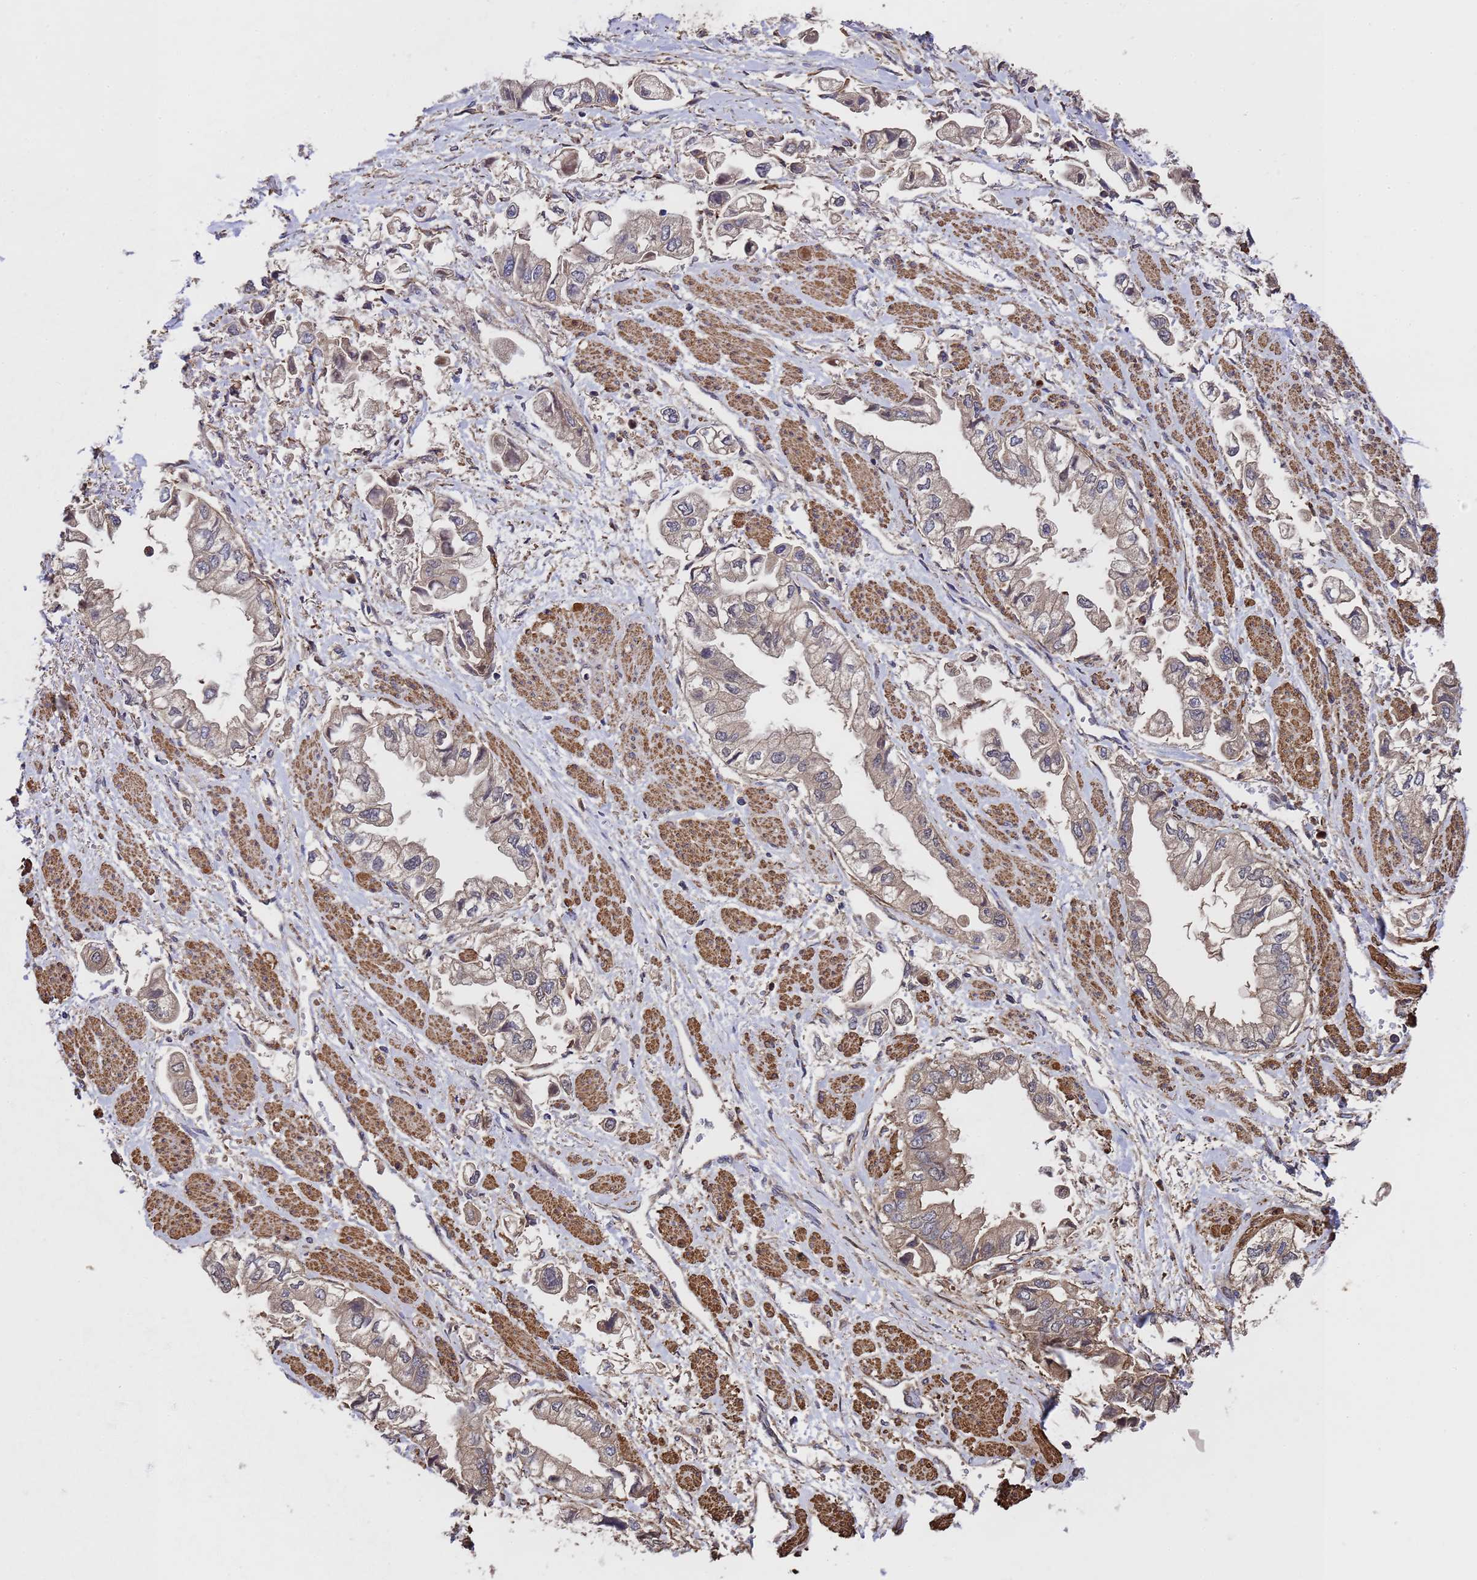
{"staining": {"intensity": "weak", "quantity": "25%-75%", "location": "cytoplasmic/membranous"}, "tissue": "stomach cancer", "cell_type": "Tumor cells", "image_type": "cancer", "snomed": [{"axis": "morphology", "description": "Adenocarcinoma, NOS"}, {"axis": "topography", "description": "Stomach"}], "caption": "Protein expression analysis of human stomach cancer reveals weak cytoplasmic/membranous staining in approximately 25%-75% of tumor cells.", "gene": "GSTCD", "patient": {"sex": "male", "age": 62}}